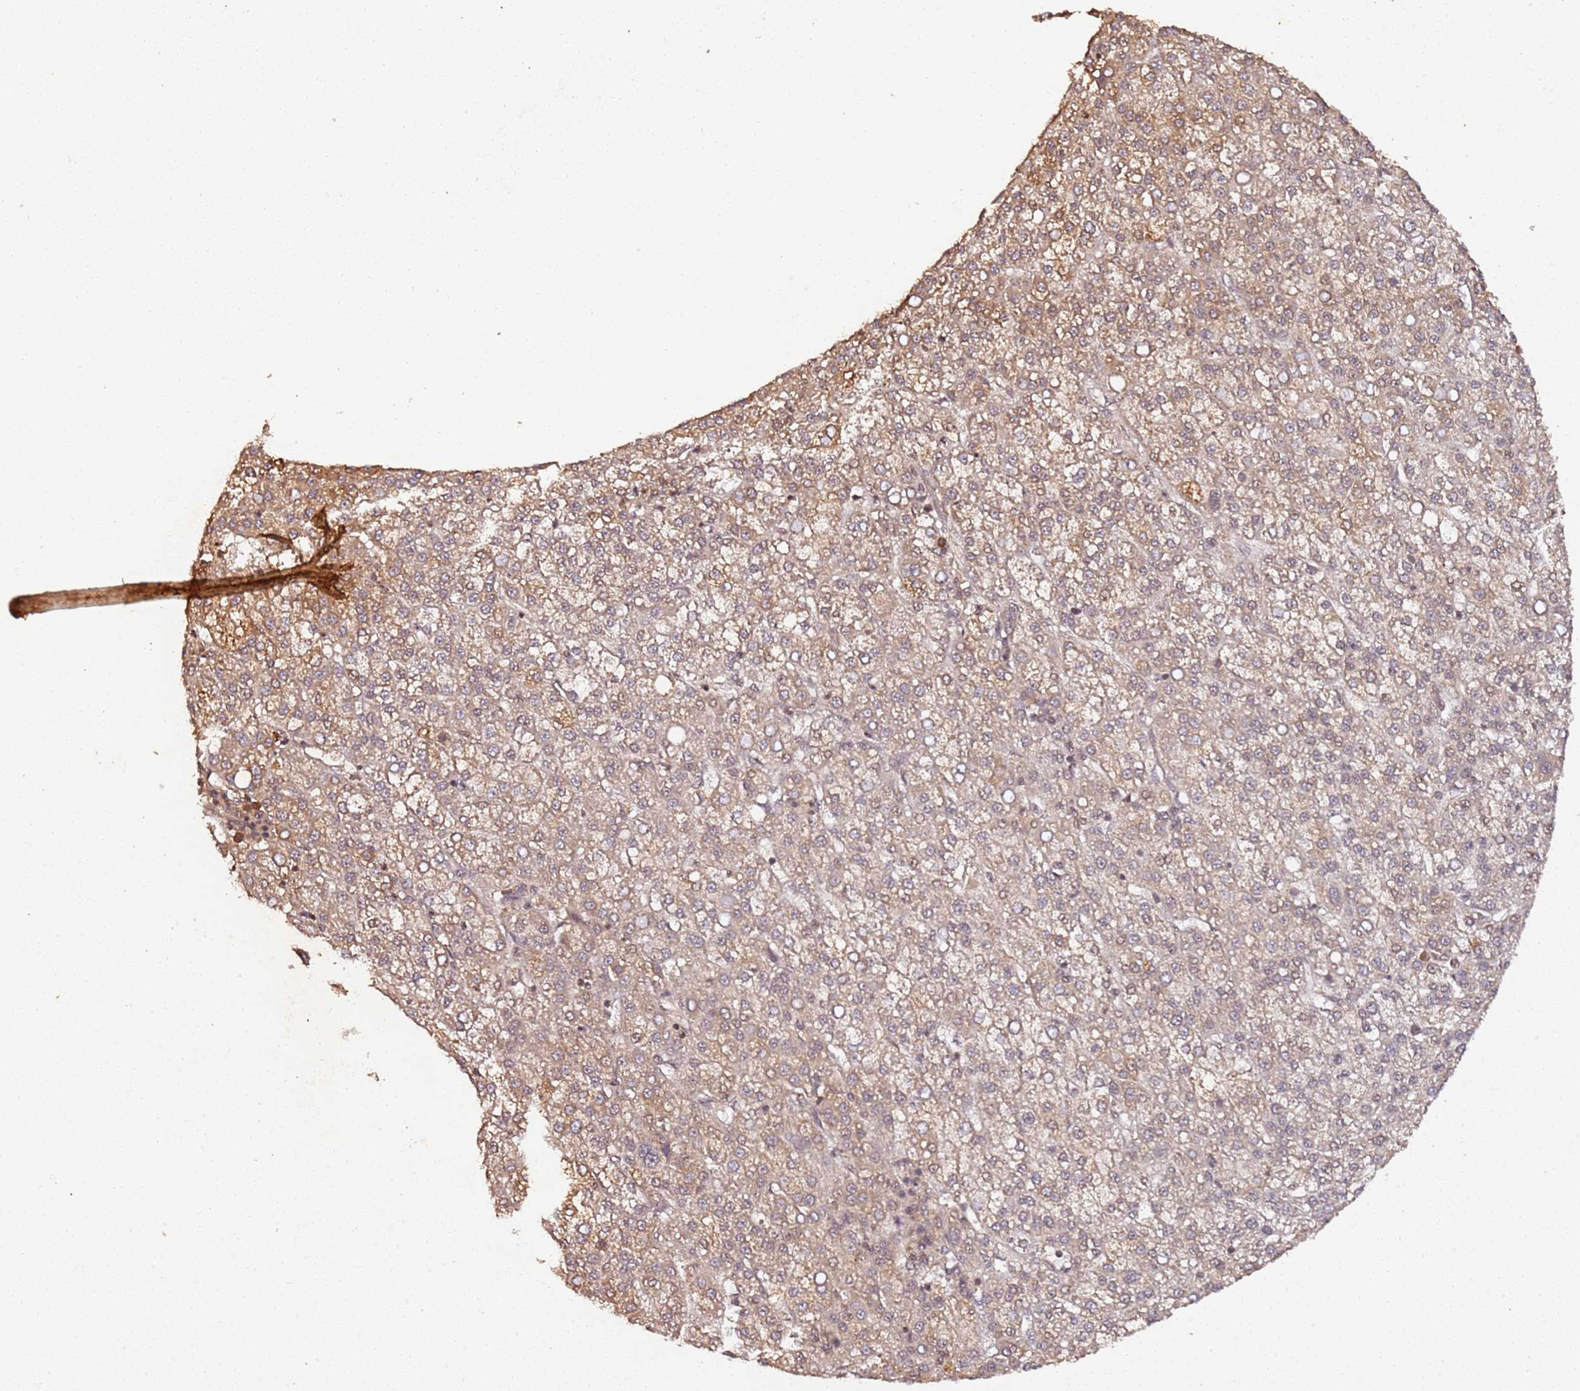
{"staining": {"intensity": "weak", "quantity": ">75%", "location": "cytoplasmic/membranous"}, "tissue": "liver cancer", "cell_type": "Tumor cells", "image_type": "cancer", "snomed": [{"axis": "morphology", "description": "Carcinoma, Hepatocellular, NOS"}, {"axis": "topography", "description": "Liver"}], "caption": "Weak cytoplasmic/membranous positivity is present in approximately >75% of tumor cells in liver hepatocellular carcinoma. Ihc stains the protein in brown and the nuclei are stained blue.", "gene": "COL1A2", "patient": {"sex": "female", "age": 58}}